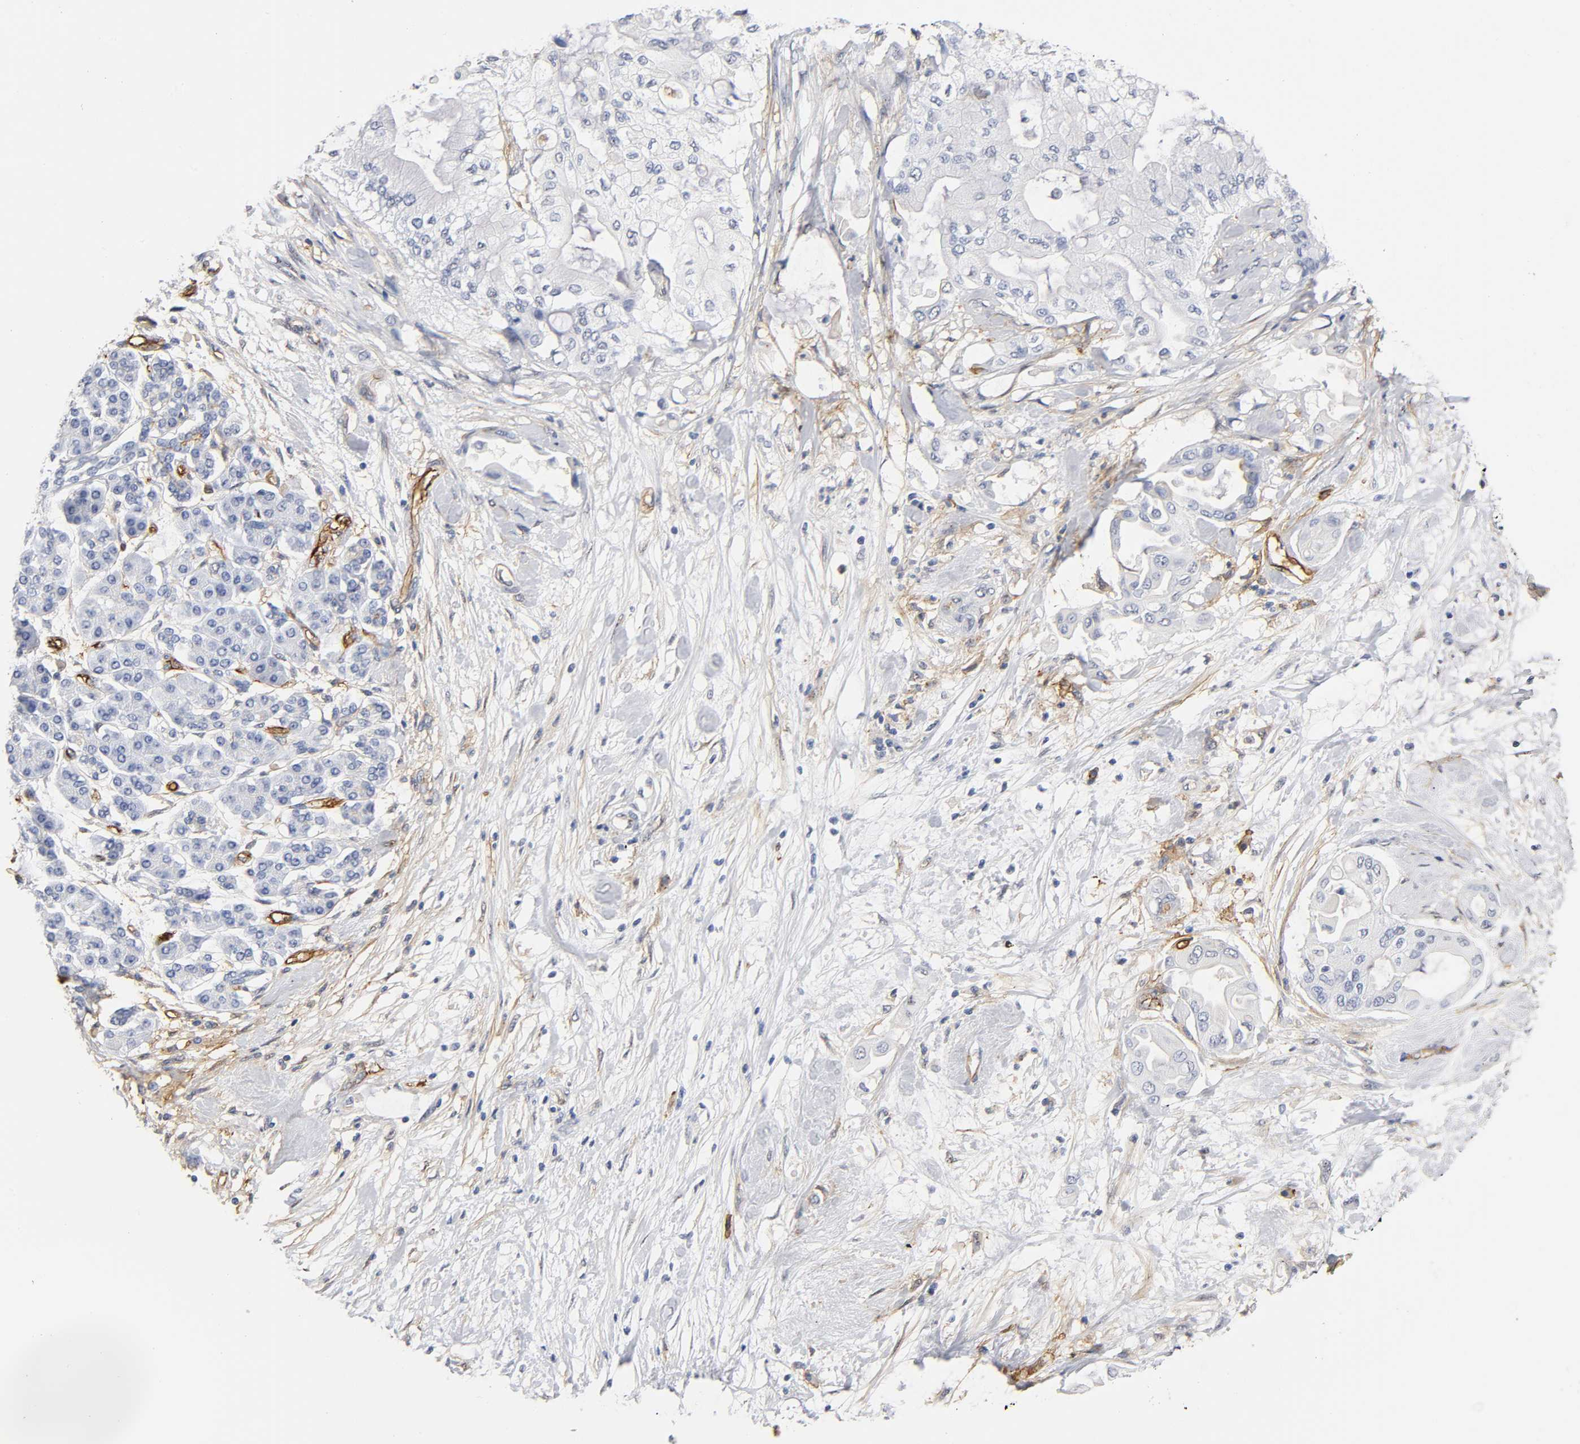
{"staining": {"intensity": "negative", "quantity": "none", "location": "none"}, "tissue": "pancreatic cancer", "cell_type": "Tumor cells", "image_type": "cancer", "snomed": [{"axis": "morphology", "description": "Adenocarcinoma, NOS"}, {"axis": "morphology", "description": "Adenocarcinoma, metastatic, NOS"}, {"axis": "topography", "description": "Lymph node"}, {"axis": "topography", "description": "Pancreas"}, {"axis": "topography", "description": "Duodenum"}], "caption": "This is an IHC micrograph of human adenocarcinoma (pancreatic). There is no staining in tumor cells.", "gene": "ICAM1", "patient": {"sex": "female", "age": 64}}